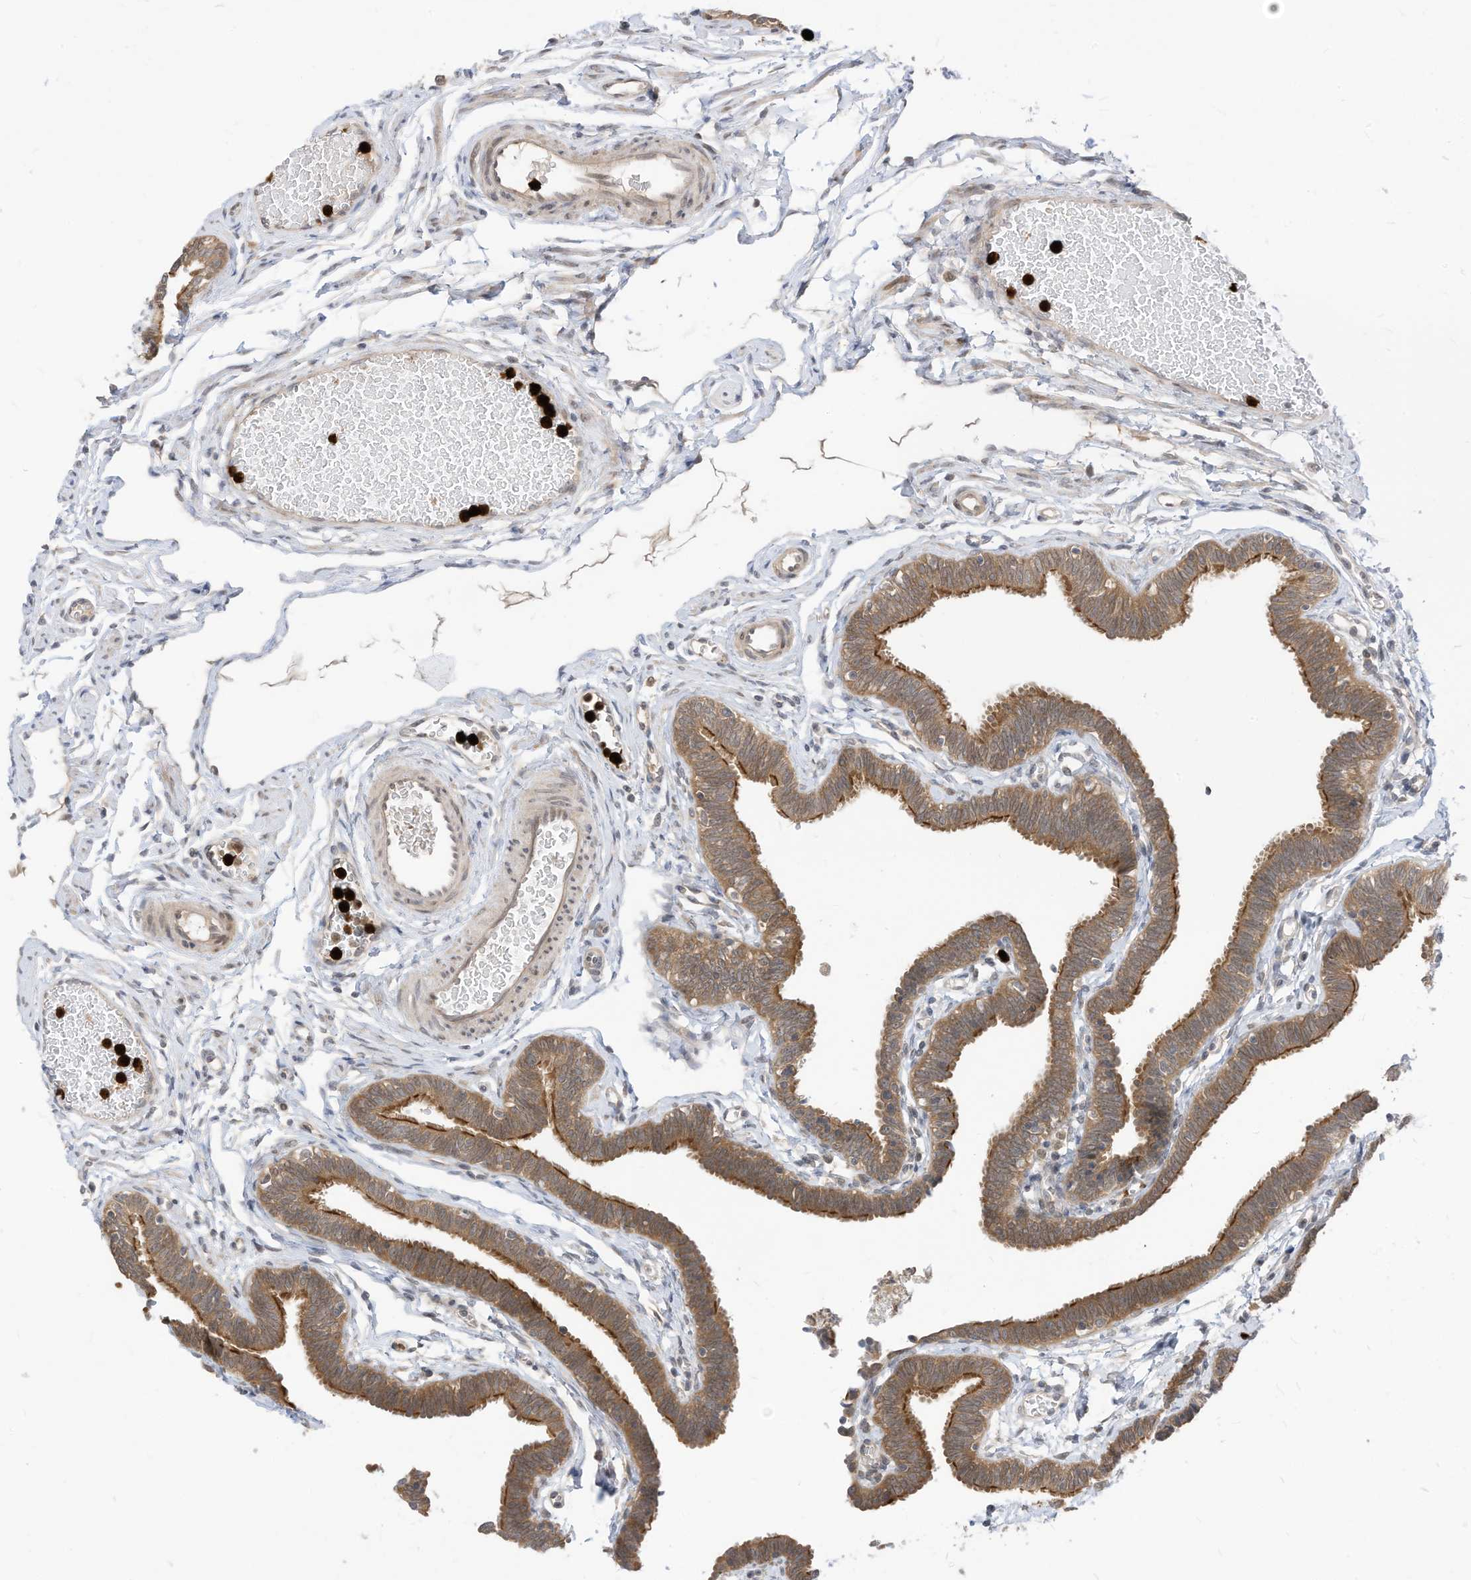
{"staining": {"intensity": "moderate", "quantity": ">75%", "location": "cytoplasmic/membranous"}, "tissue": "fallopian tube", "cell_type": "Glandular cells", "image_type": "normal", "snomed": [{"axis": "morphology", "description": "Normal tissue, NOS"}, {"axis": "topography", "description": "Fallopian tube"}, {"axis": "topography", "description": "Ovary"}], "caption": "Protein expression analysis of benign human fallopian tube reveals moderate cytoplasmic/membranous staining in about >75% of glandular cells. The protein is stained brown, and the nuclei are stained in blue (DAB (3,3'-diaminobenzidine) IHC with brightfield microscopy, high magnification).", "gene": "CNKSR1", "patient": {"sex": "female", "age": 23}}